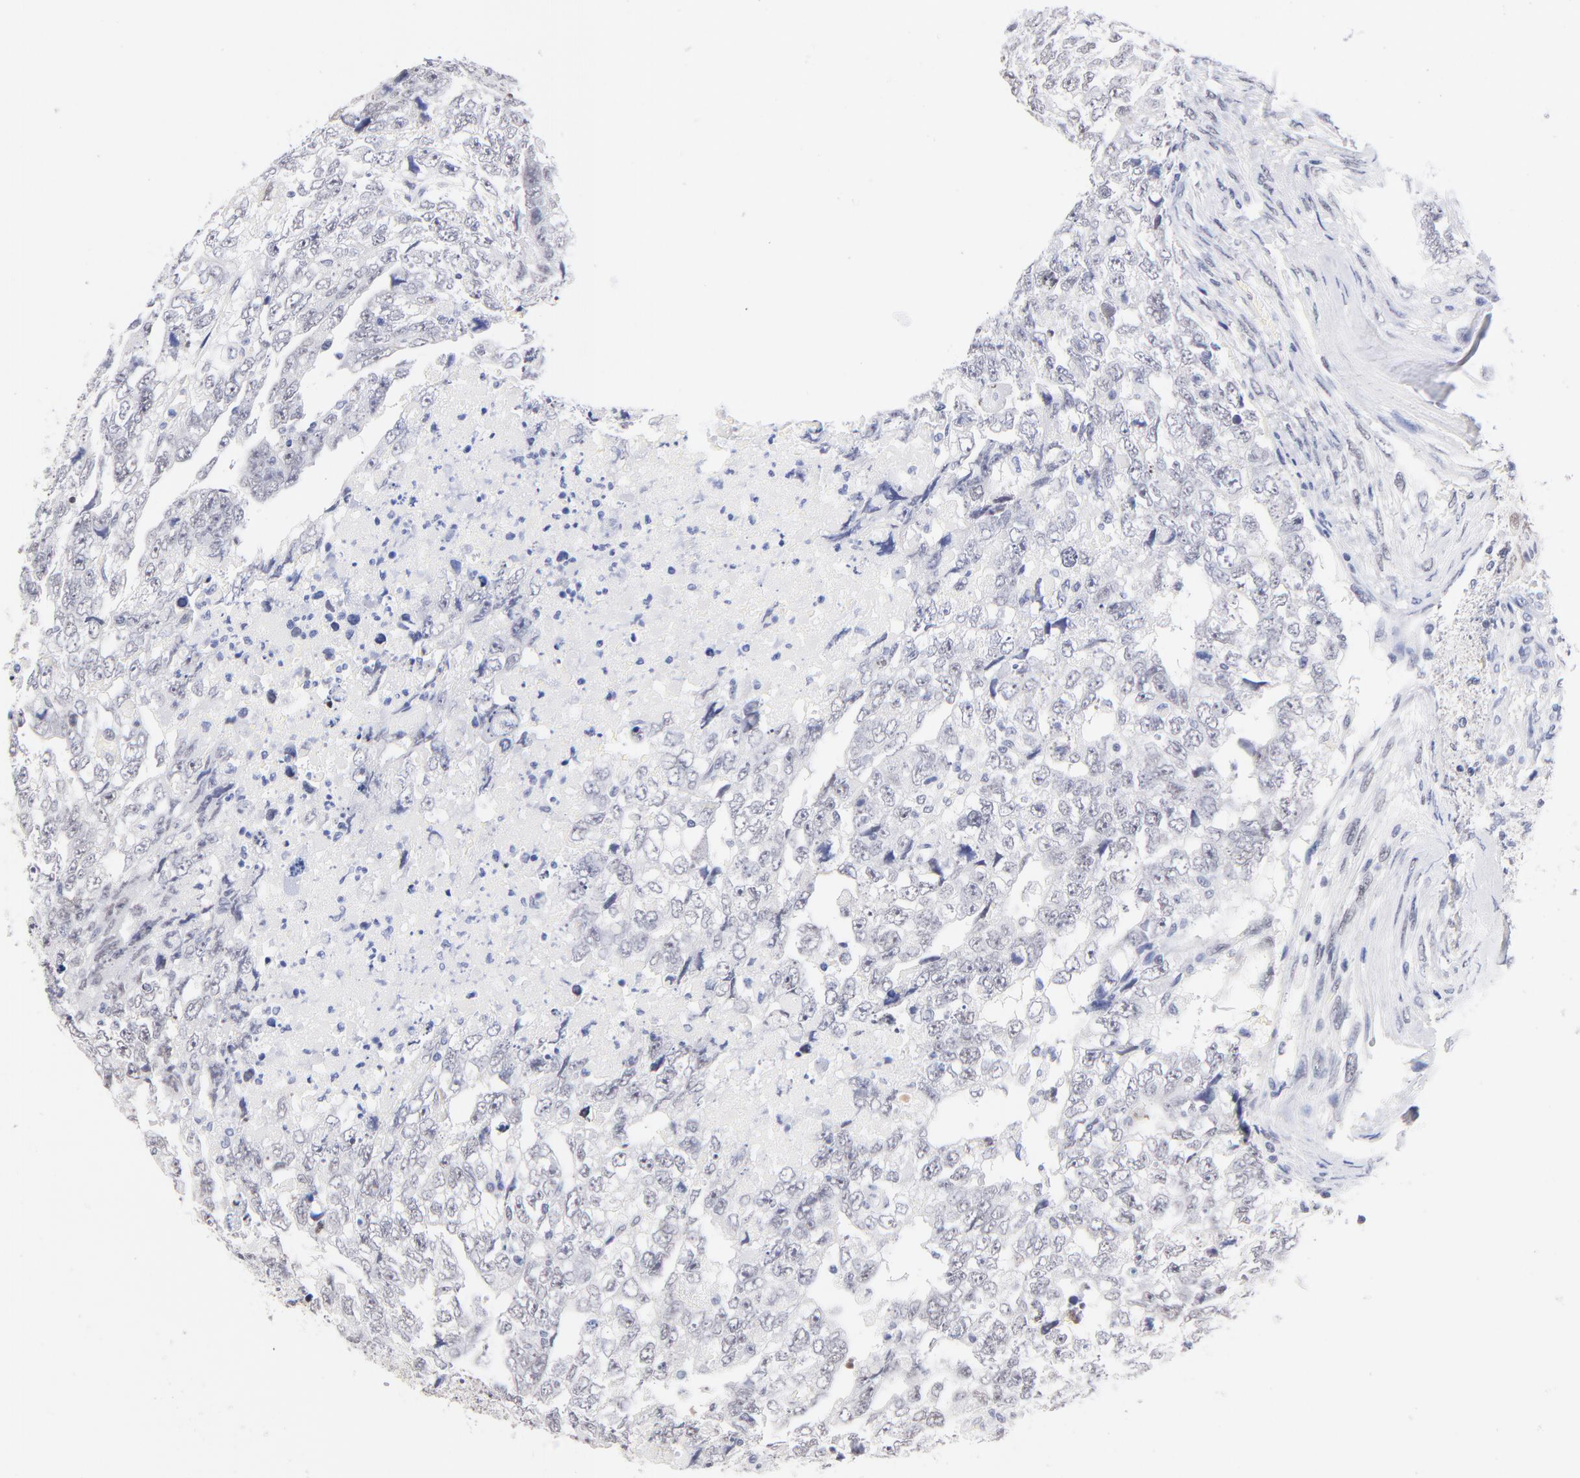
{"staining": {"intensity": "negative", "quantity": "none", "location": "none"}, "tissue": "testis cancer", "cell_type": "Tumor cells", "image_type": "cancer", "snomed": [{"axis": "morphology", "description": "Carcinoma, Embryonal, NOS"}, {"axis": "topography", "description": "Testis"}], "caption": "The immunohistochemistry histopathology image has no significant expression in tumor cells of testis embryonal carcinoma tissue.", "gene": "ZNF74", "patient": {"sex": "male", "age": 36}}